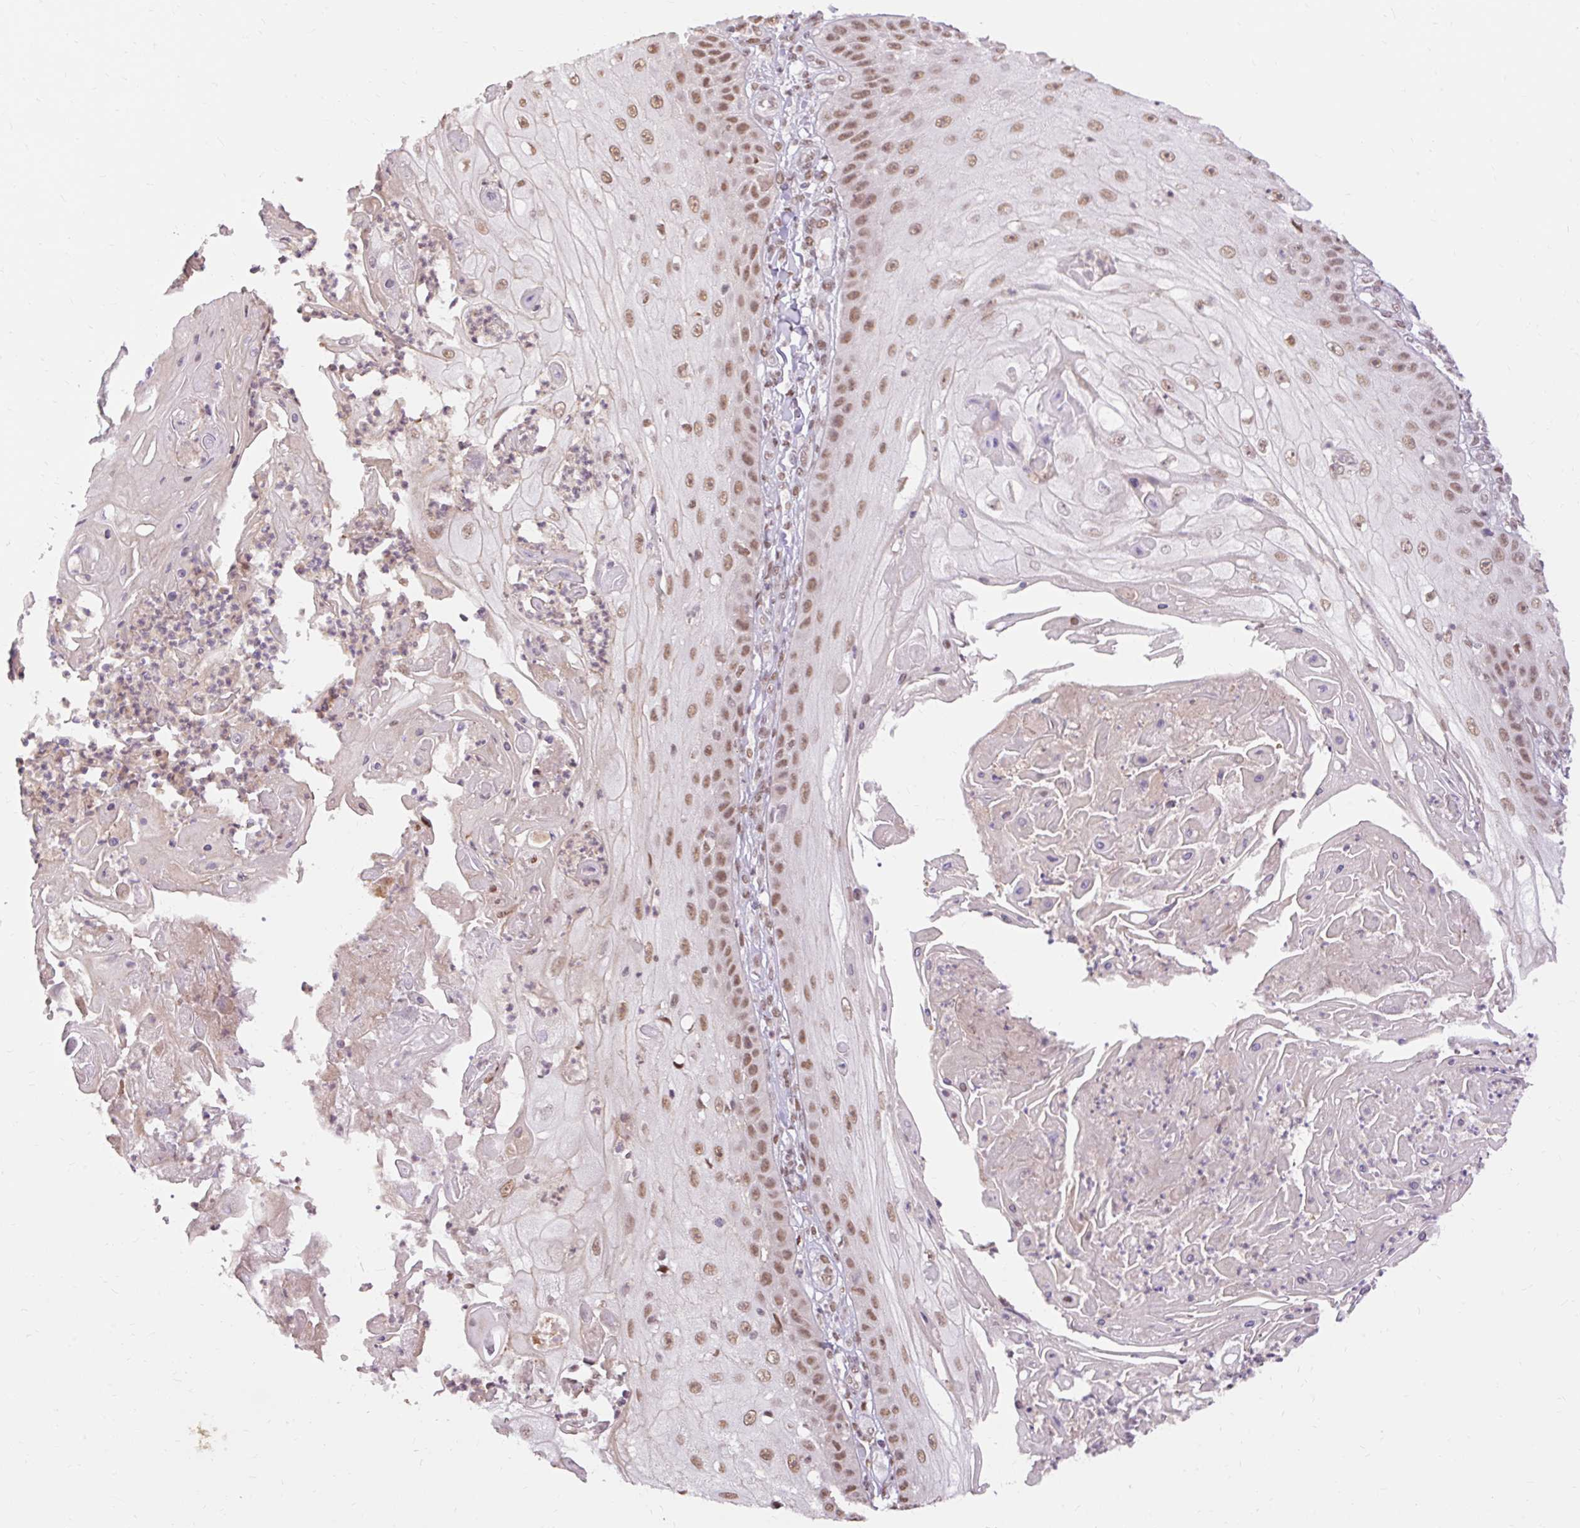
{"staining": {"intensity": "moderate", "quantity": ">75%", "location": "nuclear"}, "tissue": "skin cancer", "cell_type": "Tumor cells", "image_type": "cancer", "snomed": [{"axis": "morphology", "description": "Squamous cell carcinoma, NOS"}, {"axis": "topography", "description": "Skin"}], "caption": "Immunohistochemical staining of skin squamous cell carcinoma shows medium levels of moderate nuclear protein positivity in approximately >75% of tumor cells.", "gene": "NPIPB12", "patient": {"sex": "male", "age": 70}}